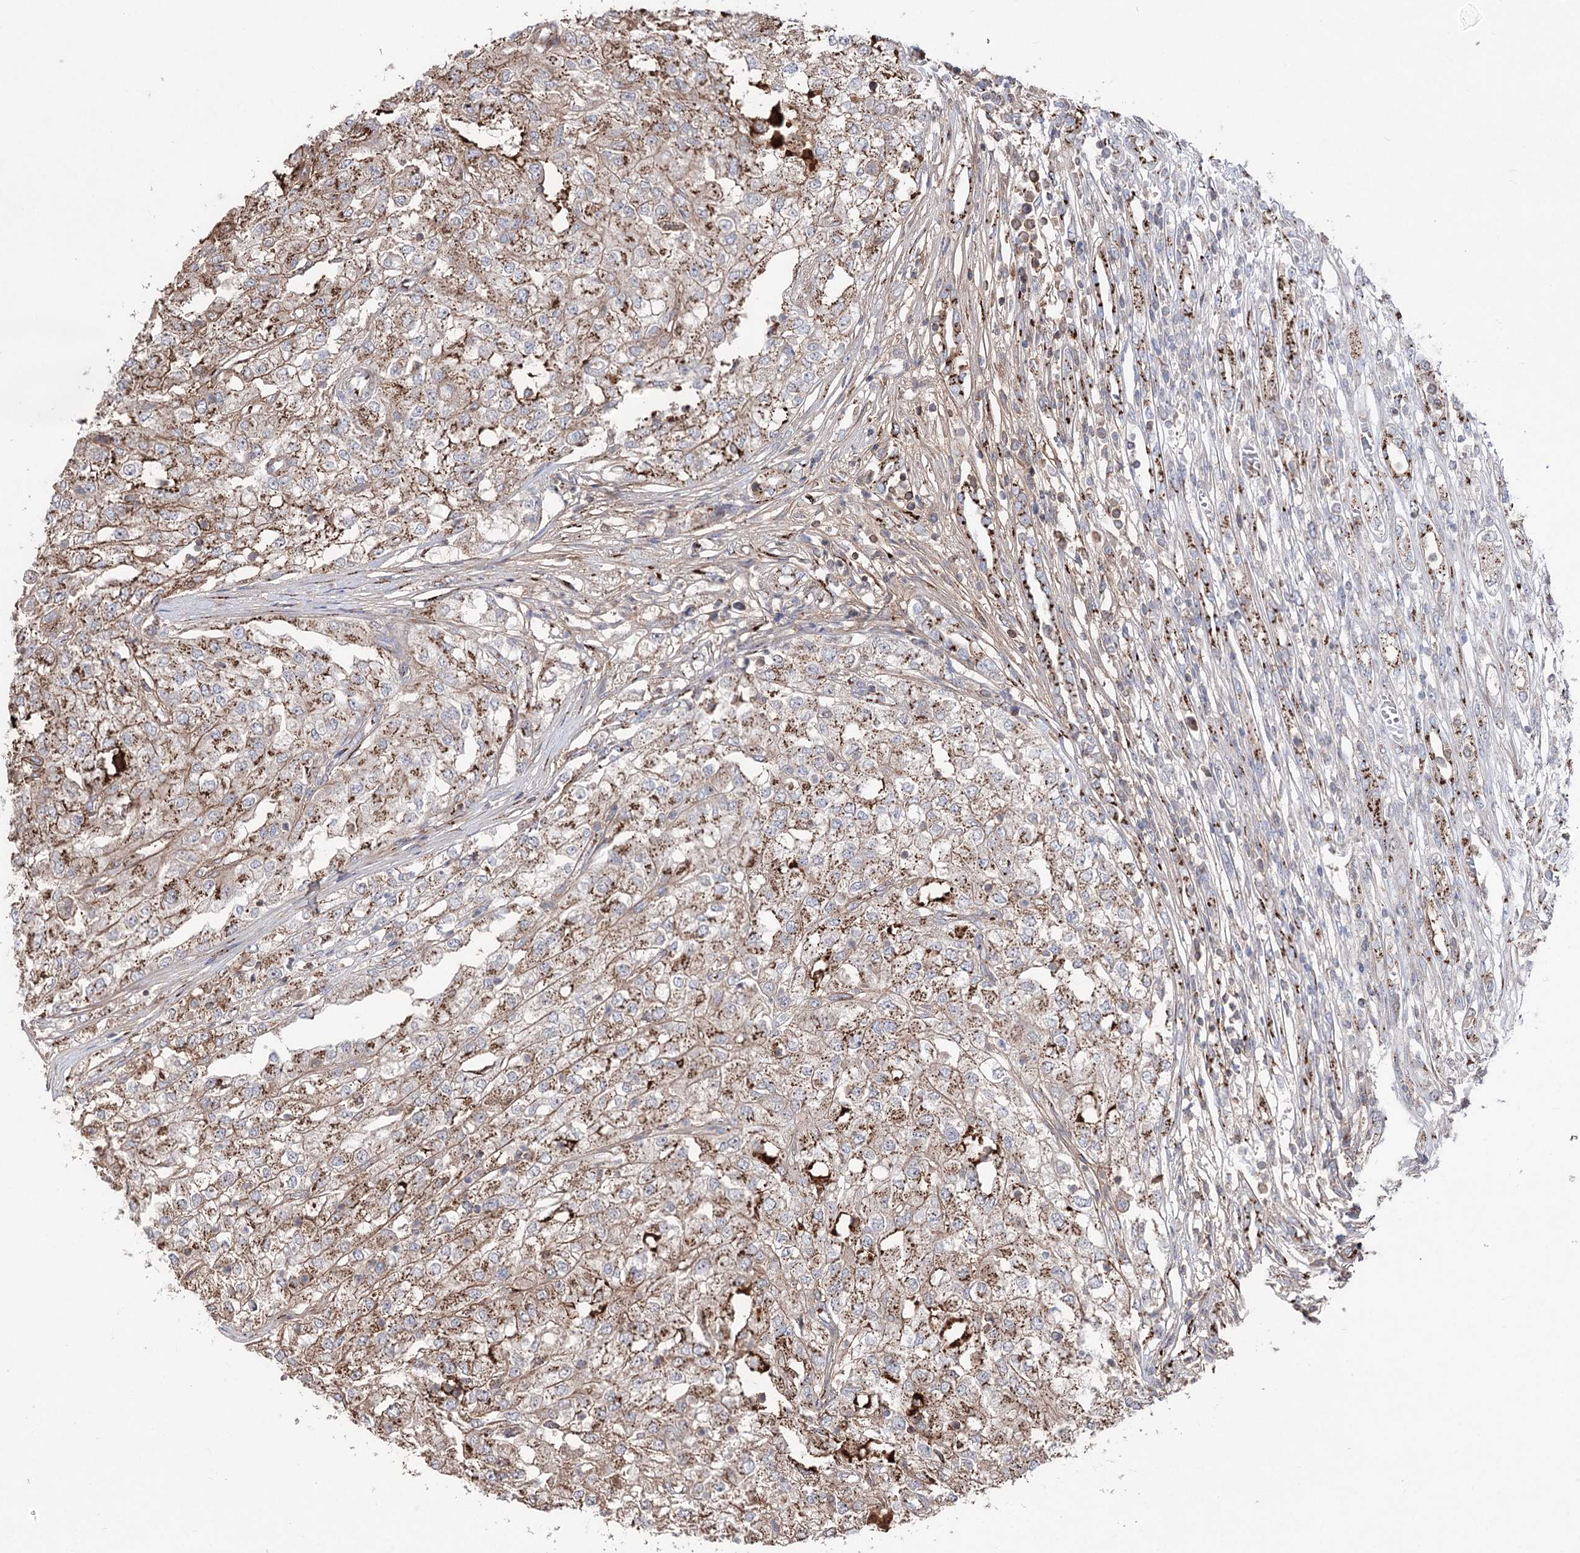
{"staining": {"intensity": "strong", "quantity": "25%-75%", "location": "cytoplasmic/membranous"}, "tissue": "renal cancer", "cell_type": "Tumor cells", "image_type": "cancer", "snomed": [{"axis": "morphology", "description": "Adenocarcinoma, NOS"}, {"axis": "topography", "description": "Kidney"}], "caption": "Renal adenocarcinoma tissue demonstrates strong cytoplasmic/membranous positivity in about 25%-75% of tumor cells, visualized by immunohistochemistry.", "gene": "ARHGAP20", "patient": {"sex": "female", "age": 54}}